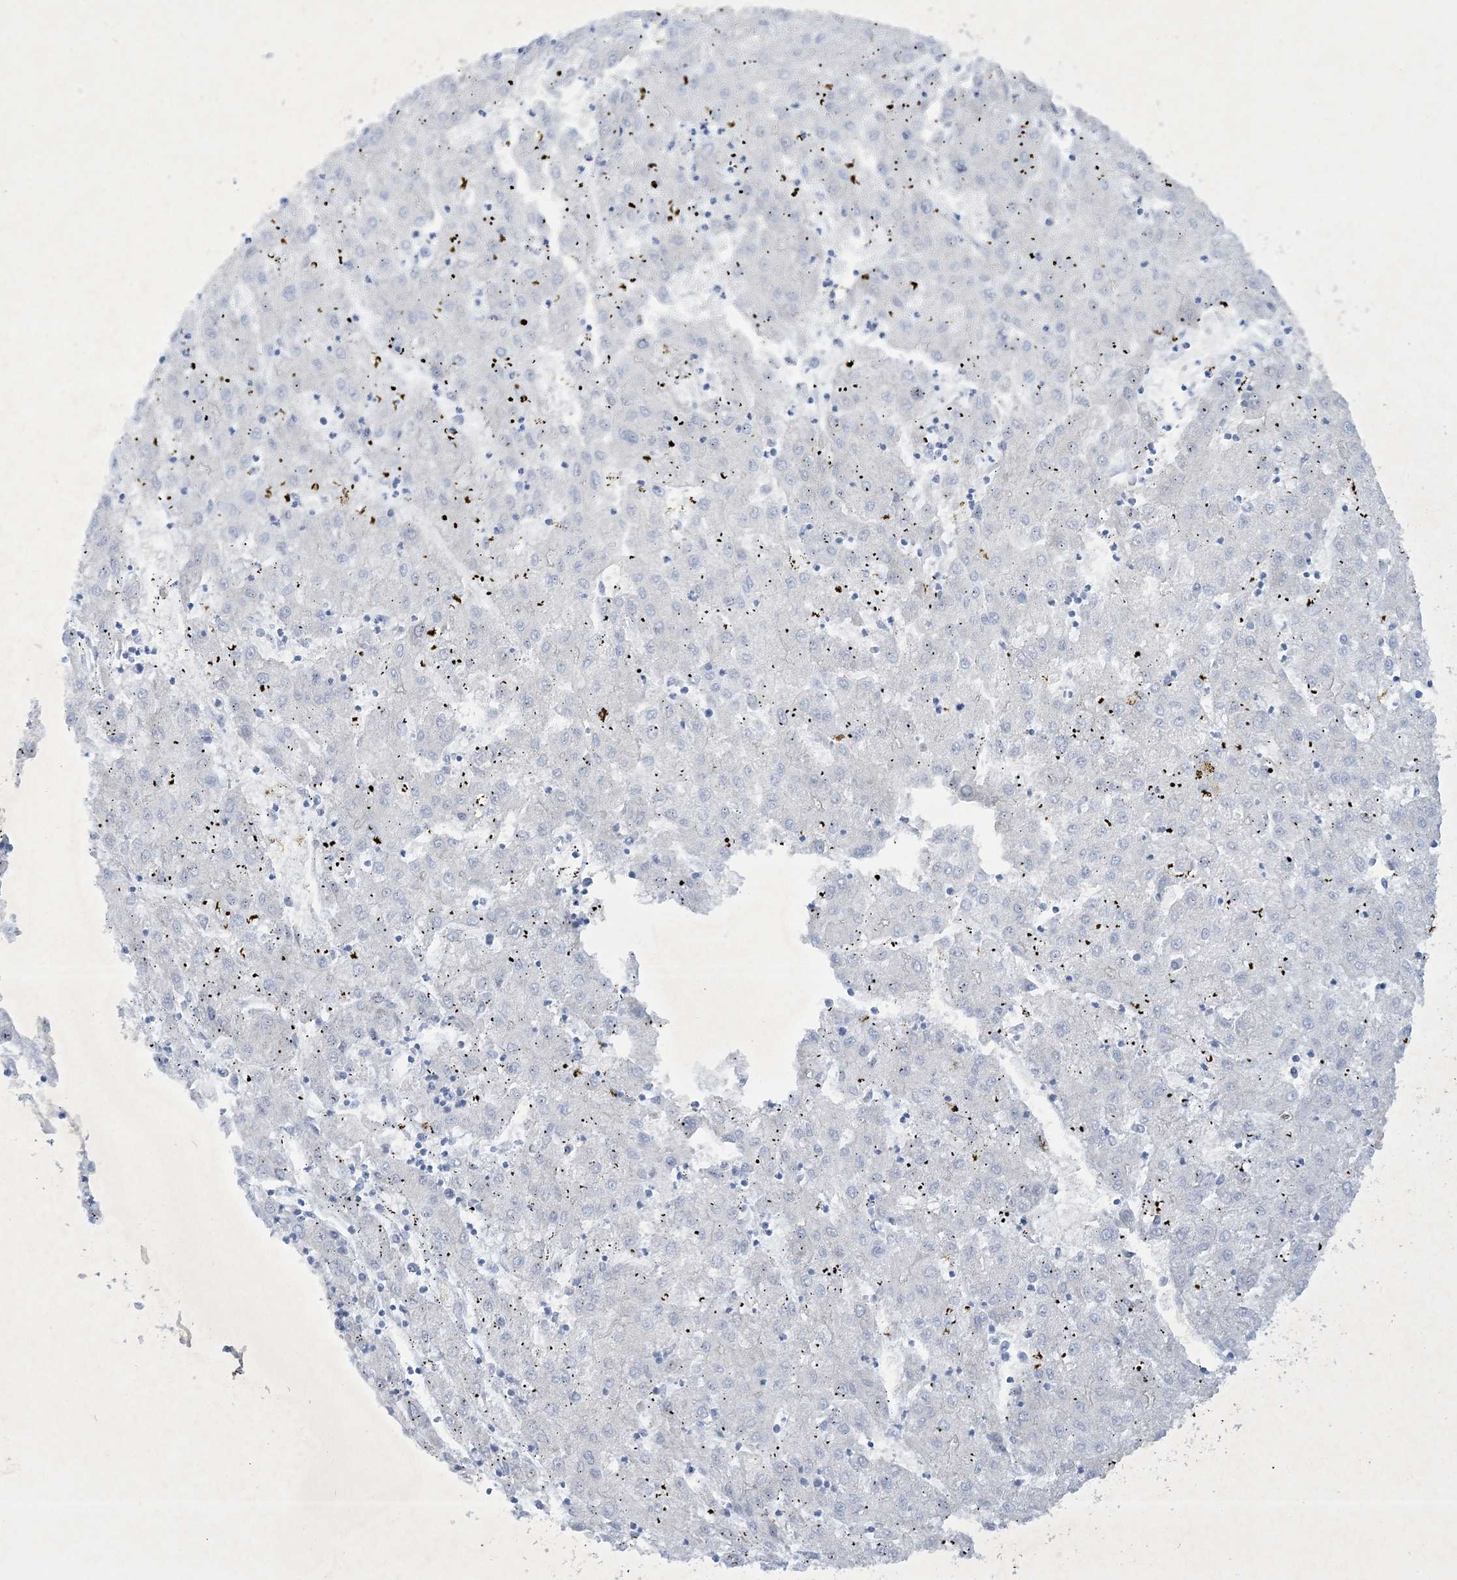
{"staining": {"intensity": "negative", "quantity": "none", "location": "none"}, "tissue": "liver cancer", "cell_type": "Tumor cells", "image_type": "cancer", "snomed": [{"axis": "morphology", "description": "Carcinoma, Hepatocellular, NOS"}, {"axis": "topography", "description": "Liver"}], "caption": "This is an IHC micrograph of human liver hepatocellular carcinoma. There is no expression in tumor cells.", "gene": "FARSB", "patient": {"sex": "male", "age": 72}}